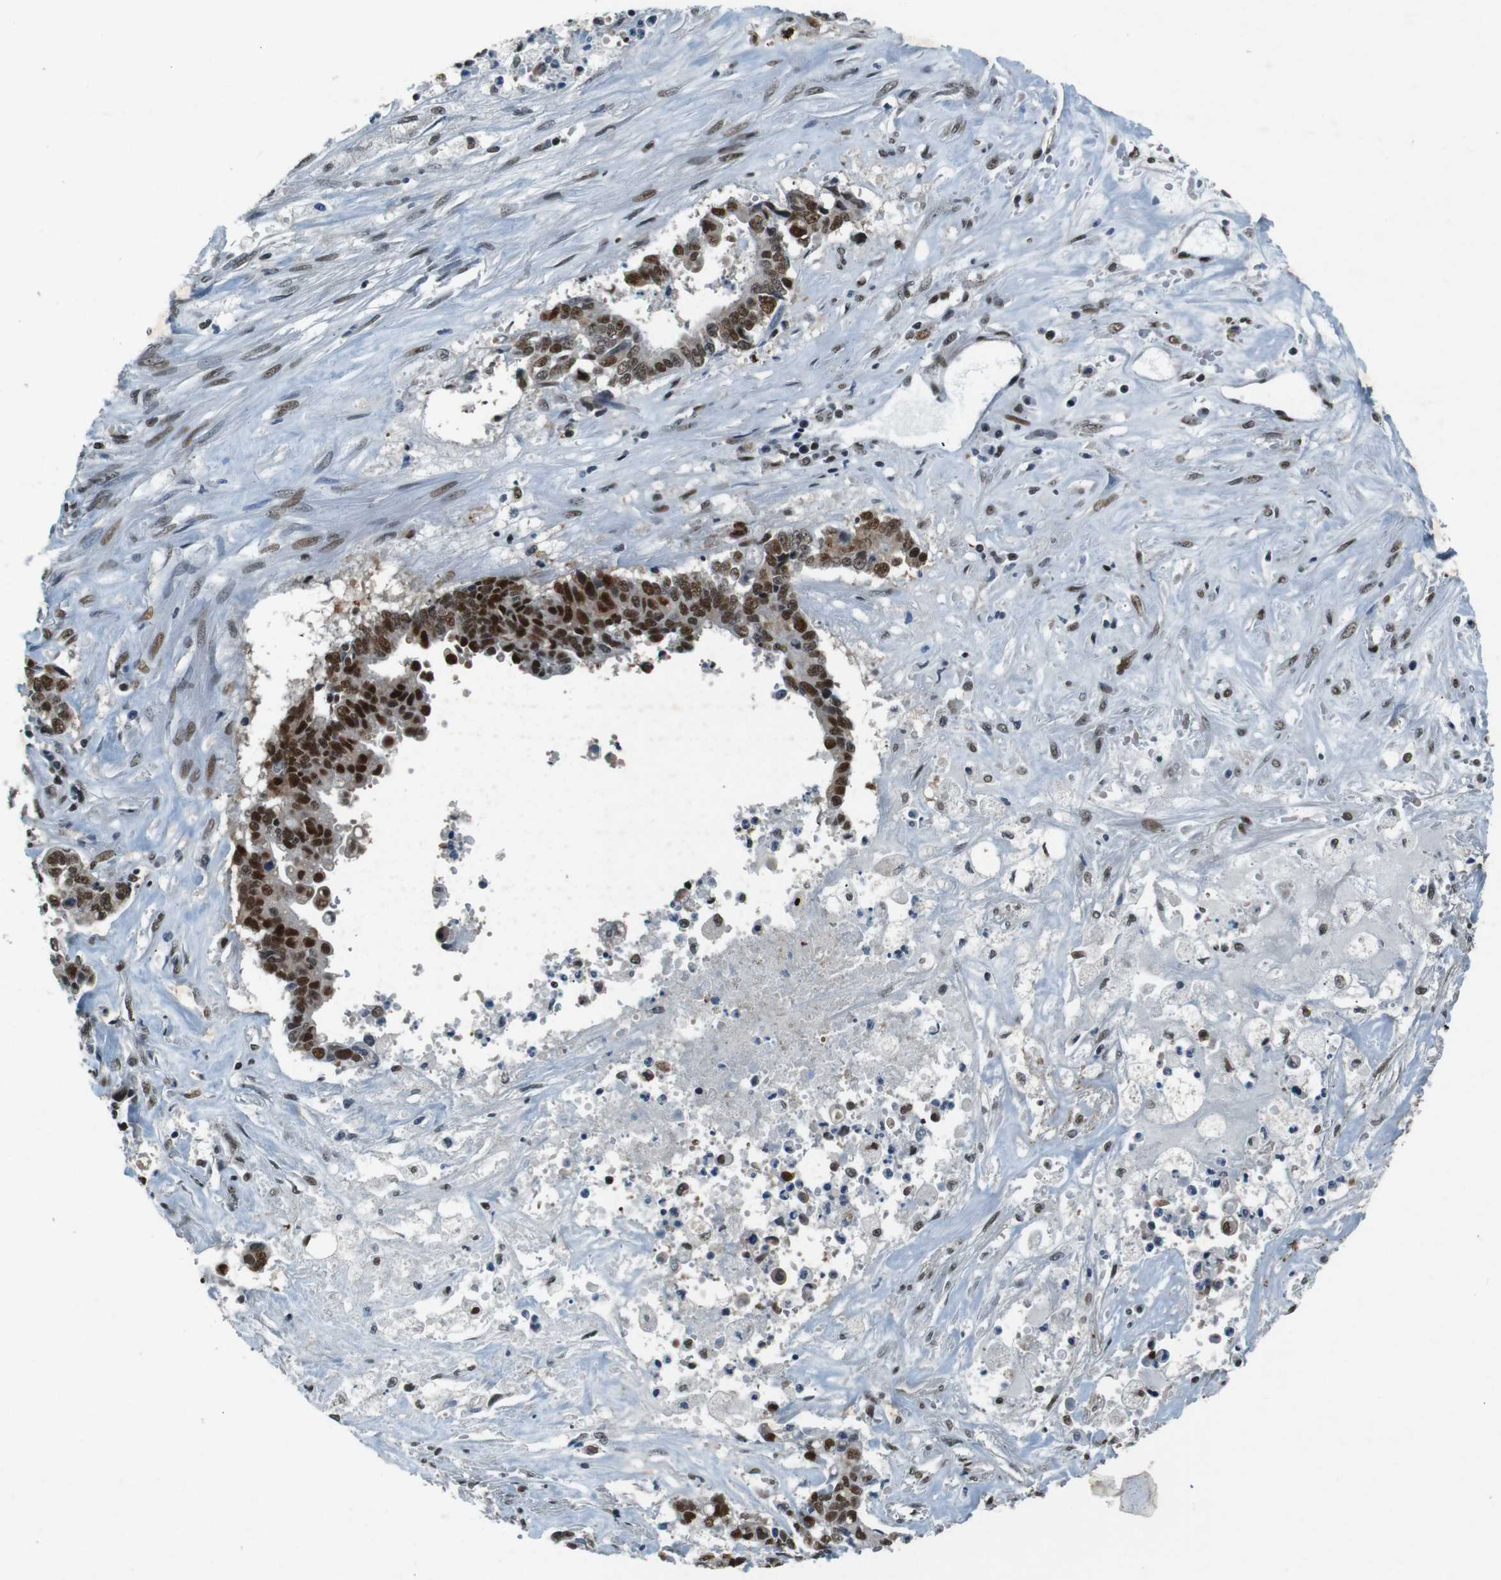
{"staining": {"intensity": "strong", "quantity": ">75%", "location": "nuclear"}, "tissue": "liver cancer", "cell_type": "Tumor cells", "image_type": "cancer", "snomed": [{"axis": "morphology", "description": "Cholangiocarcinoma"}, {"axis": "topography", "description": "Liver"}], "caption": "The immunohistochemical stain shows strong nuclear staining in tumor cells of liver cholangiocarcinoma tissue.", "gene": "HEXIM1", "patient": {"sex": "male", "age": 57}}